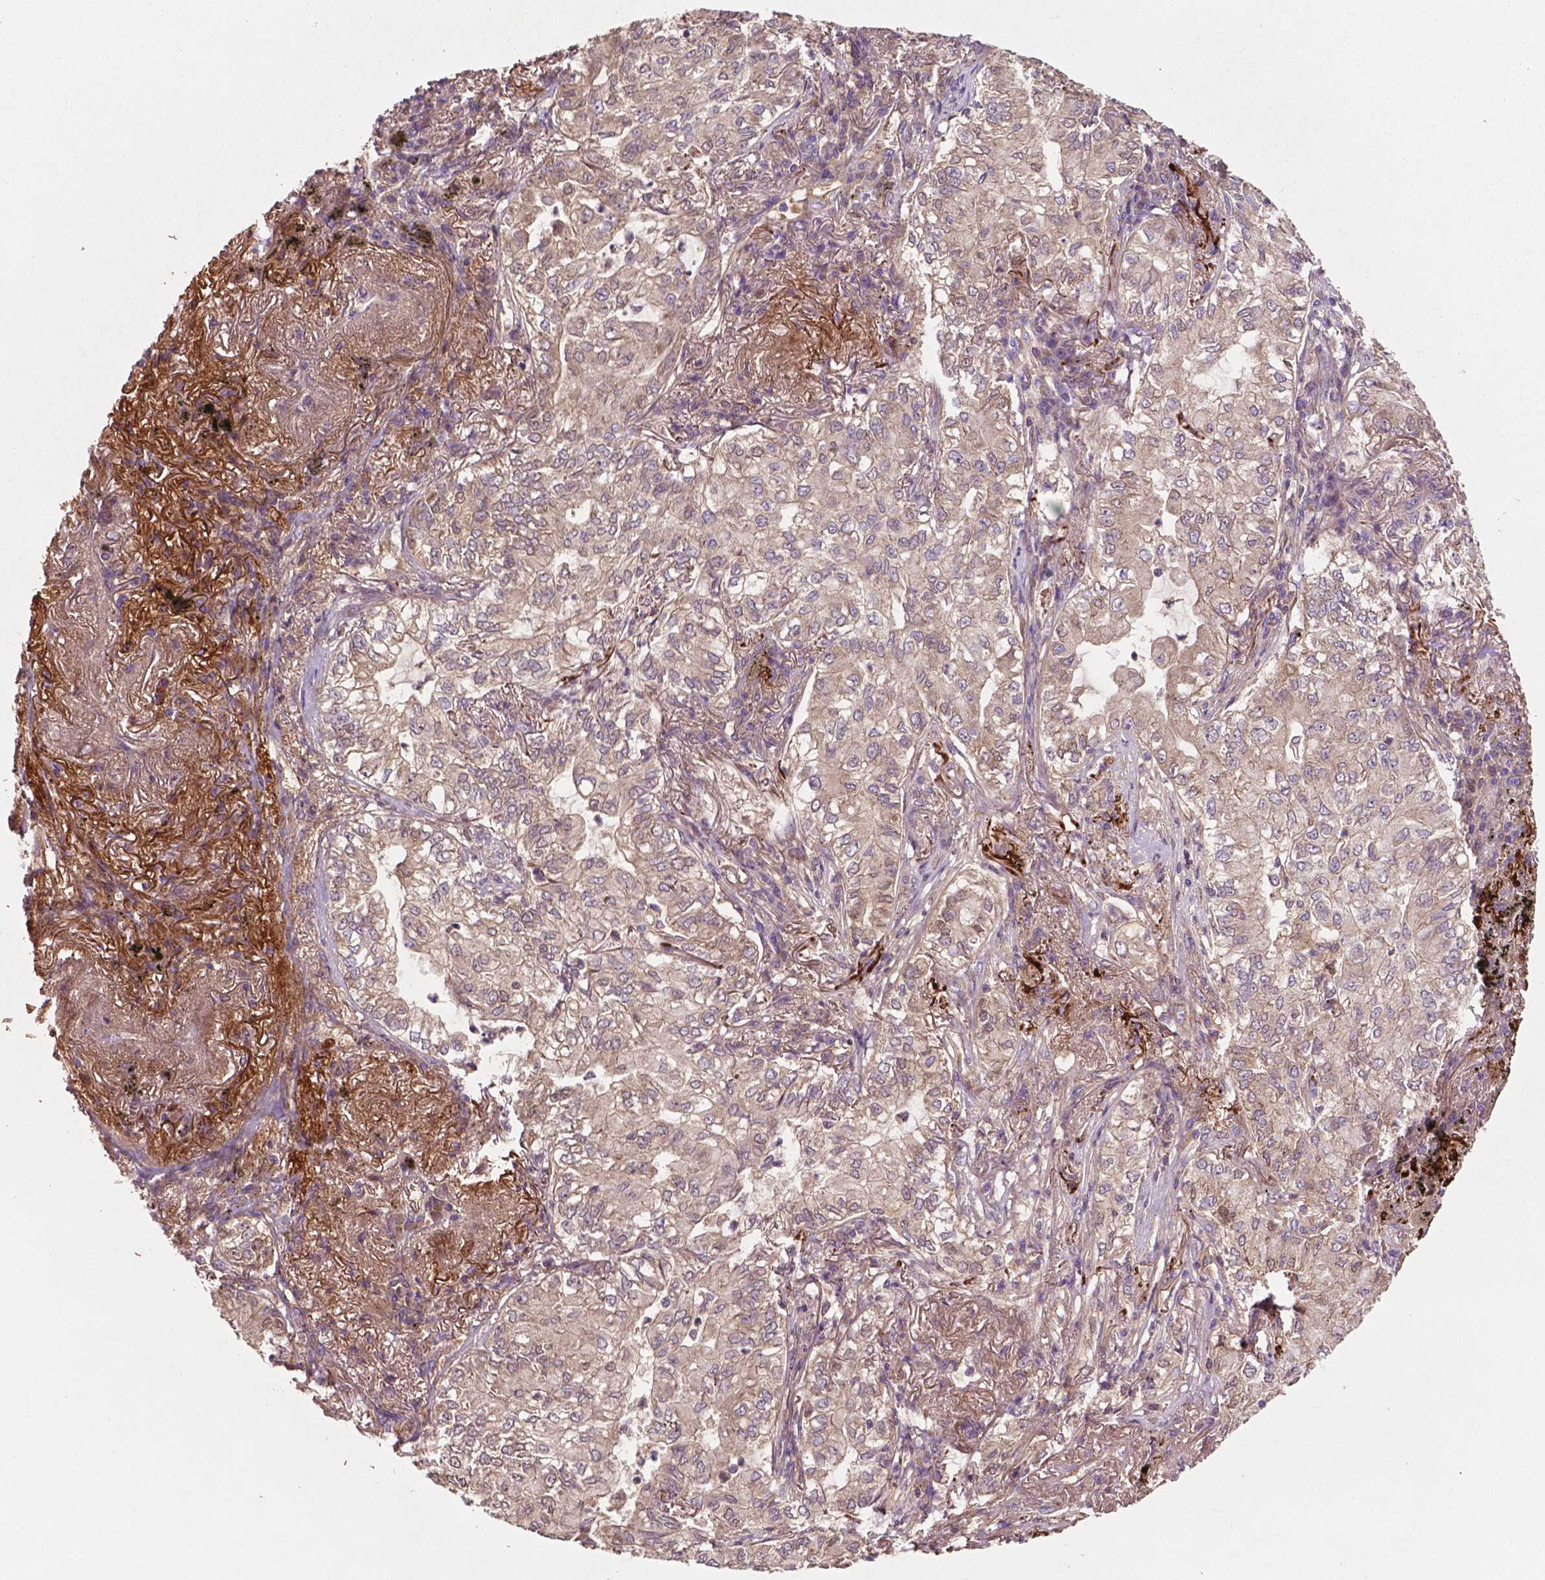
{"staining": {"intensity": "weak", "quantity": ">75%", "location": "cytoplasmic/membranous"}, "tissue": "lung cancer", "cell_type": "Tumor cells", "image_type": "cancer", "snomed": [{"axis": "morphology", "description": "Adenocarcinoma, NOS"}, {"axis": "topography", "description": "Lung"}], "caption": "Immunohistochemistry micrograph of neoplastic tissue: human lung adenocarcinoma stained using immunohistochemistry (IHC) shows low levels of weak protein expression localized specifically in the cytoplasmic/membranous of tumor cells, appearing as a cytoplasmic/membranous brown color.", "gene": "GJA9", "patient": {"sex": "female", "age": 73}}